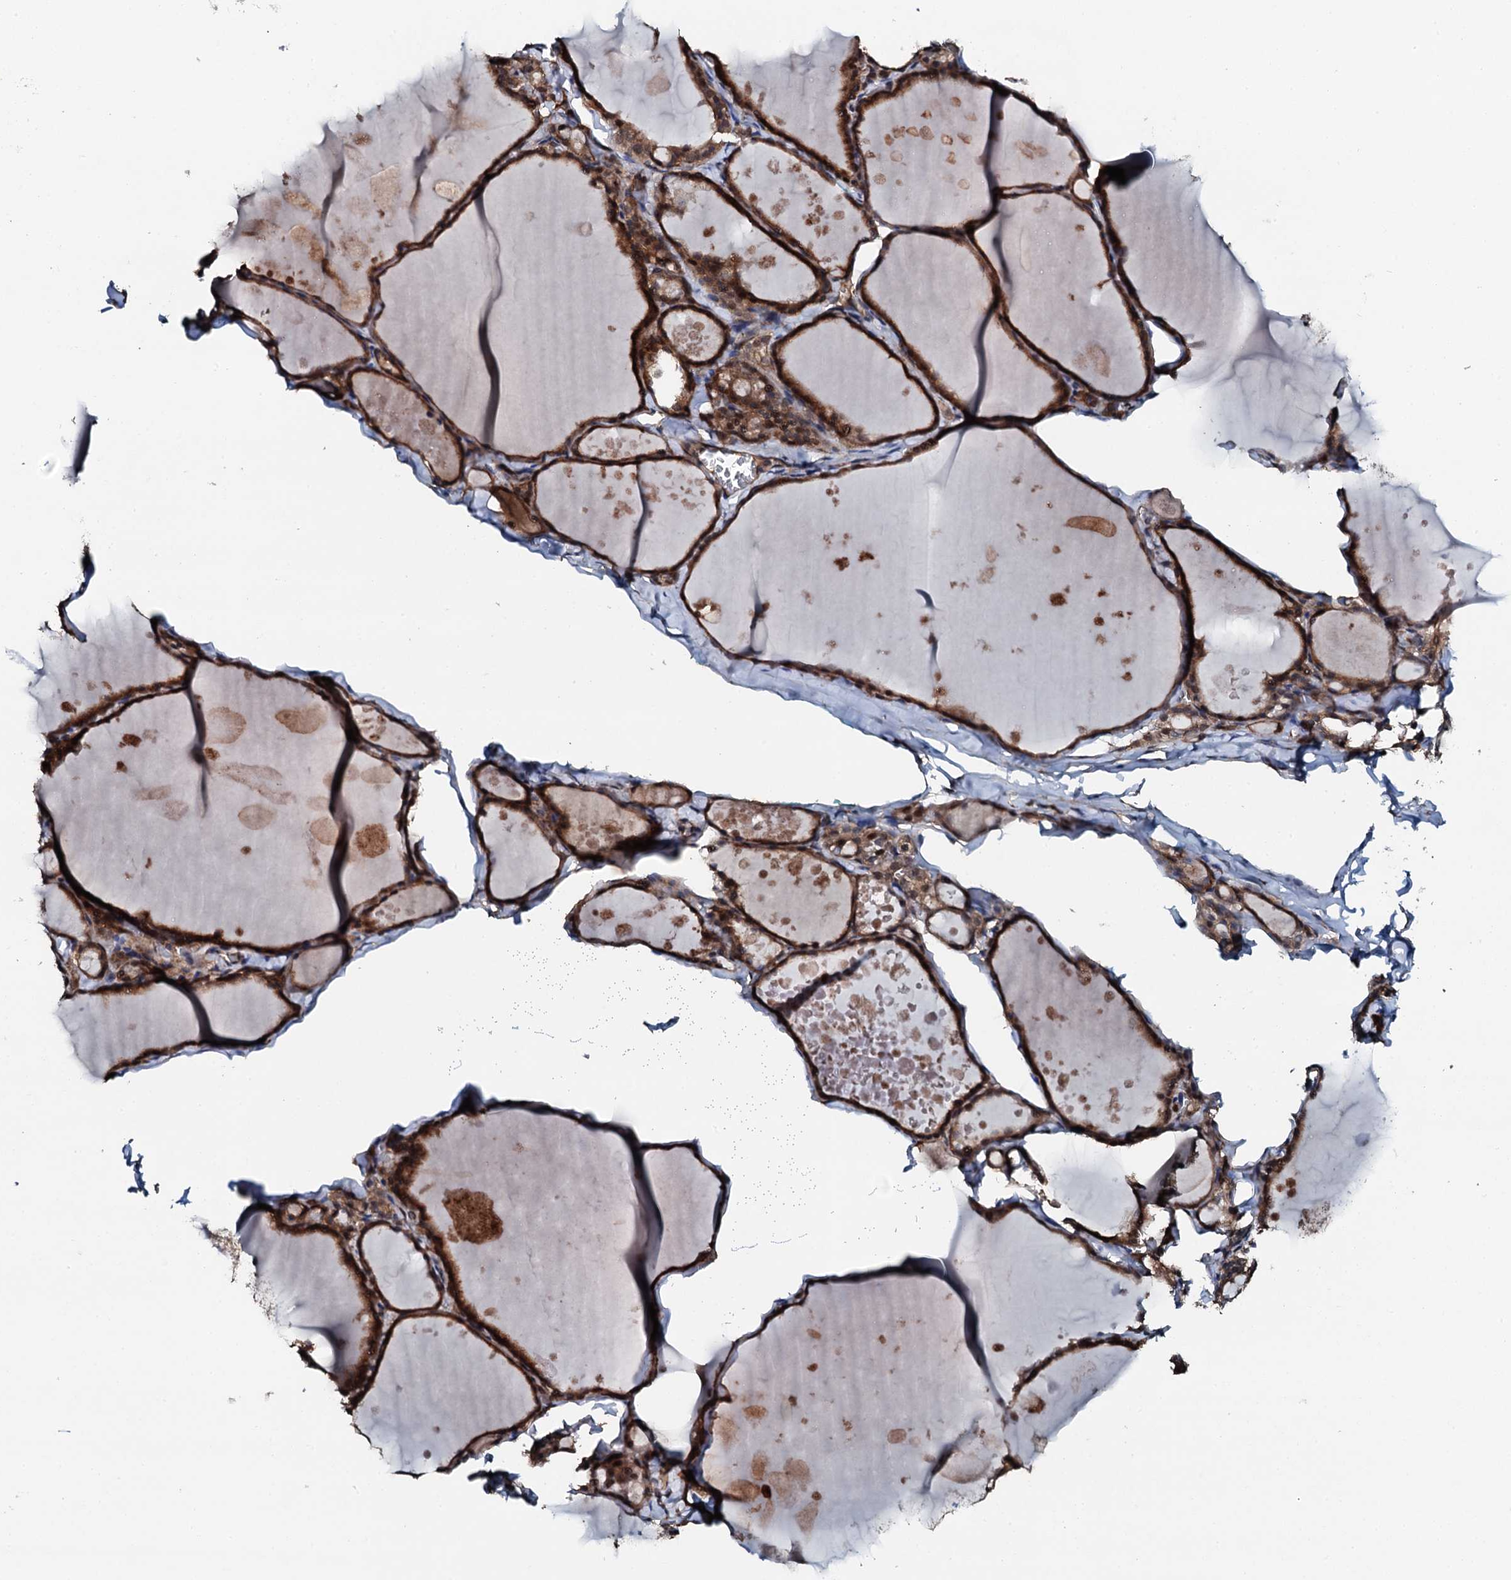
{"staining": {"intensity": "moderate", "quantity": ">75%", "location": "cytoplasmic/membranous"}, "tissue": "thyroid gland", "cell_type": "Glandular cells", "image_type": "normal", "snomed": [{"axis": "morphology", "description": "Normal tissue, NOS"}, {"axis": "topography", "description": "Thyroid gland"}], "caption": "Immunohistochemistry (DAB (3,3'-diaminobenzidine)) staining of unremarkable thyroid gland reveals moderate cytoplasmic/membranous protein positivity in about >75% of glandular cells. Using DAB (3,3'-diaminobenzidine) (brown) and hematoxylin (blue) stains, captured at high magnification using brightfield microscopy.", "gene": "FLYWCH1", "patient": {"sex": "male", "age": 56}}